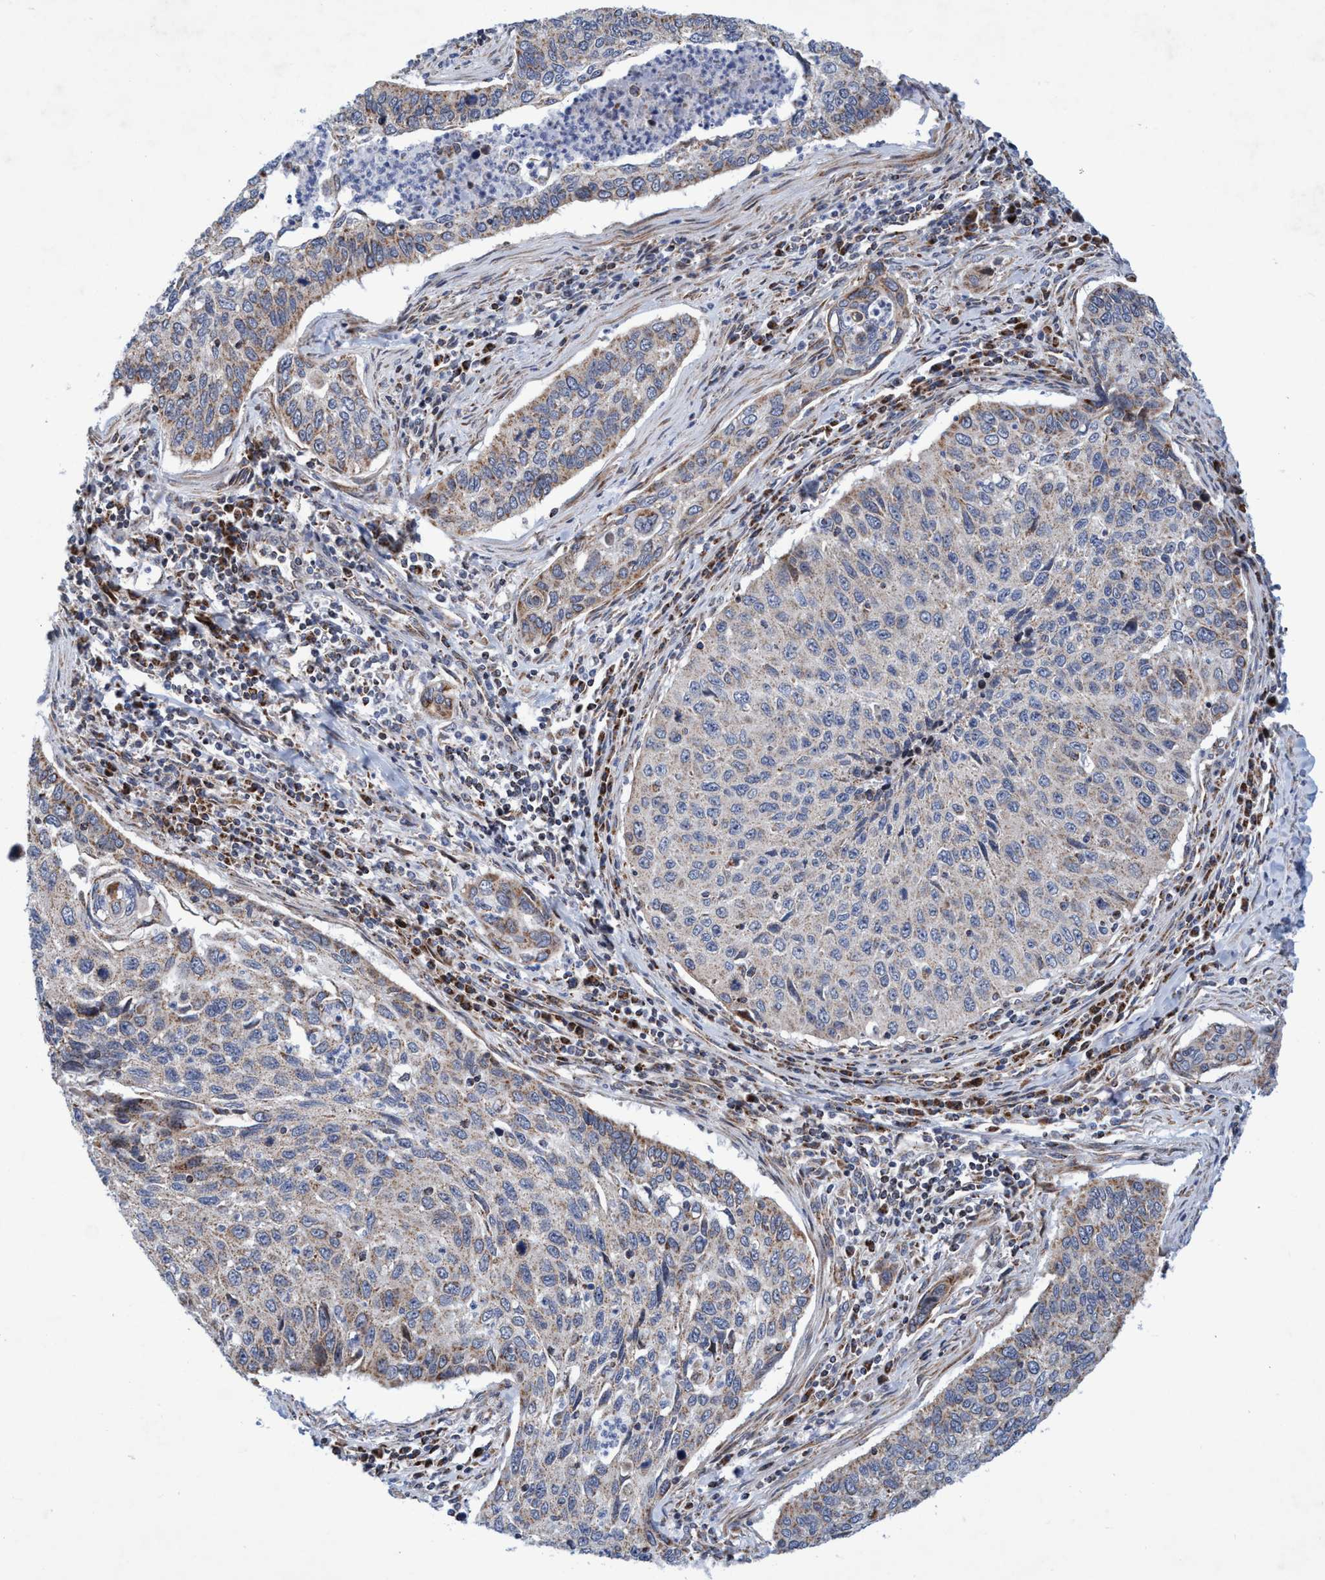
{"staining": {"intensity": "moderate", "quantity": "25%-75%", "location": "cytoplasmic/membranous"}, "tissue": "cervical cancer", "cell_type": "Tumor cells", "image_type": "cancer", "snomed": [{"axis": "morphology", "description": "Squamous cell carcinoma, NOS"}, {"axis": "topography", "description": "Cervix"}], "caption": "A high-resolution image shows immunohistochemistry (IHC) staining of cervical cancer, which displays moderate cytoplasmic/membranous expression in about 25%-75% of tumor cells.", "gene": "POLR1F", "patient": {"sex": "female", "age": 53}}